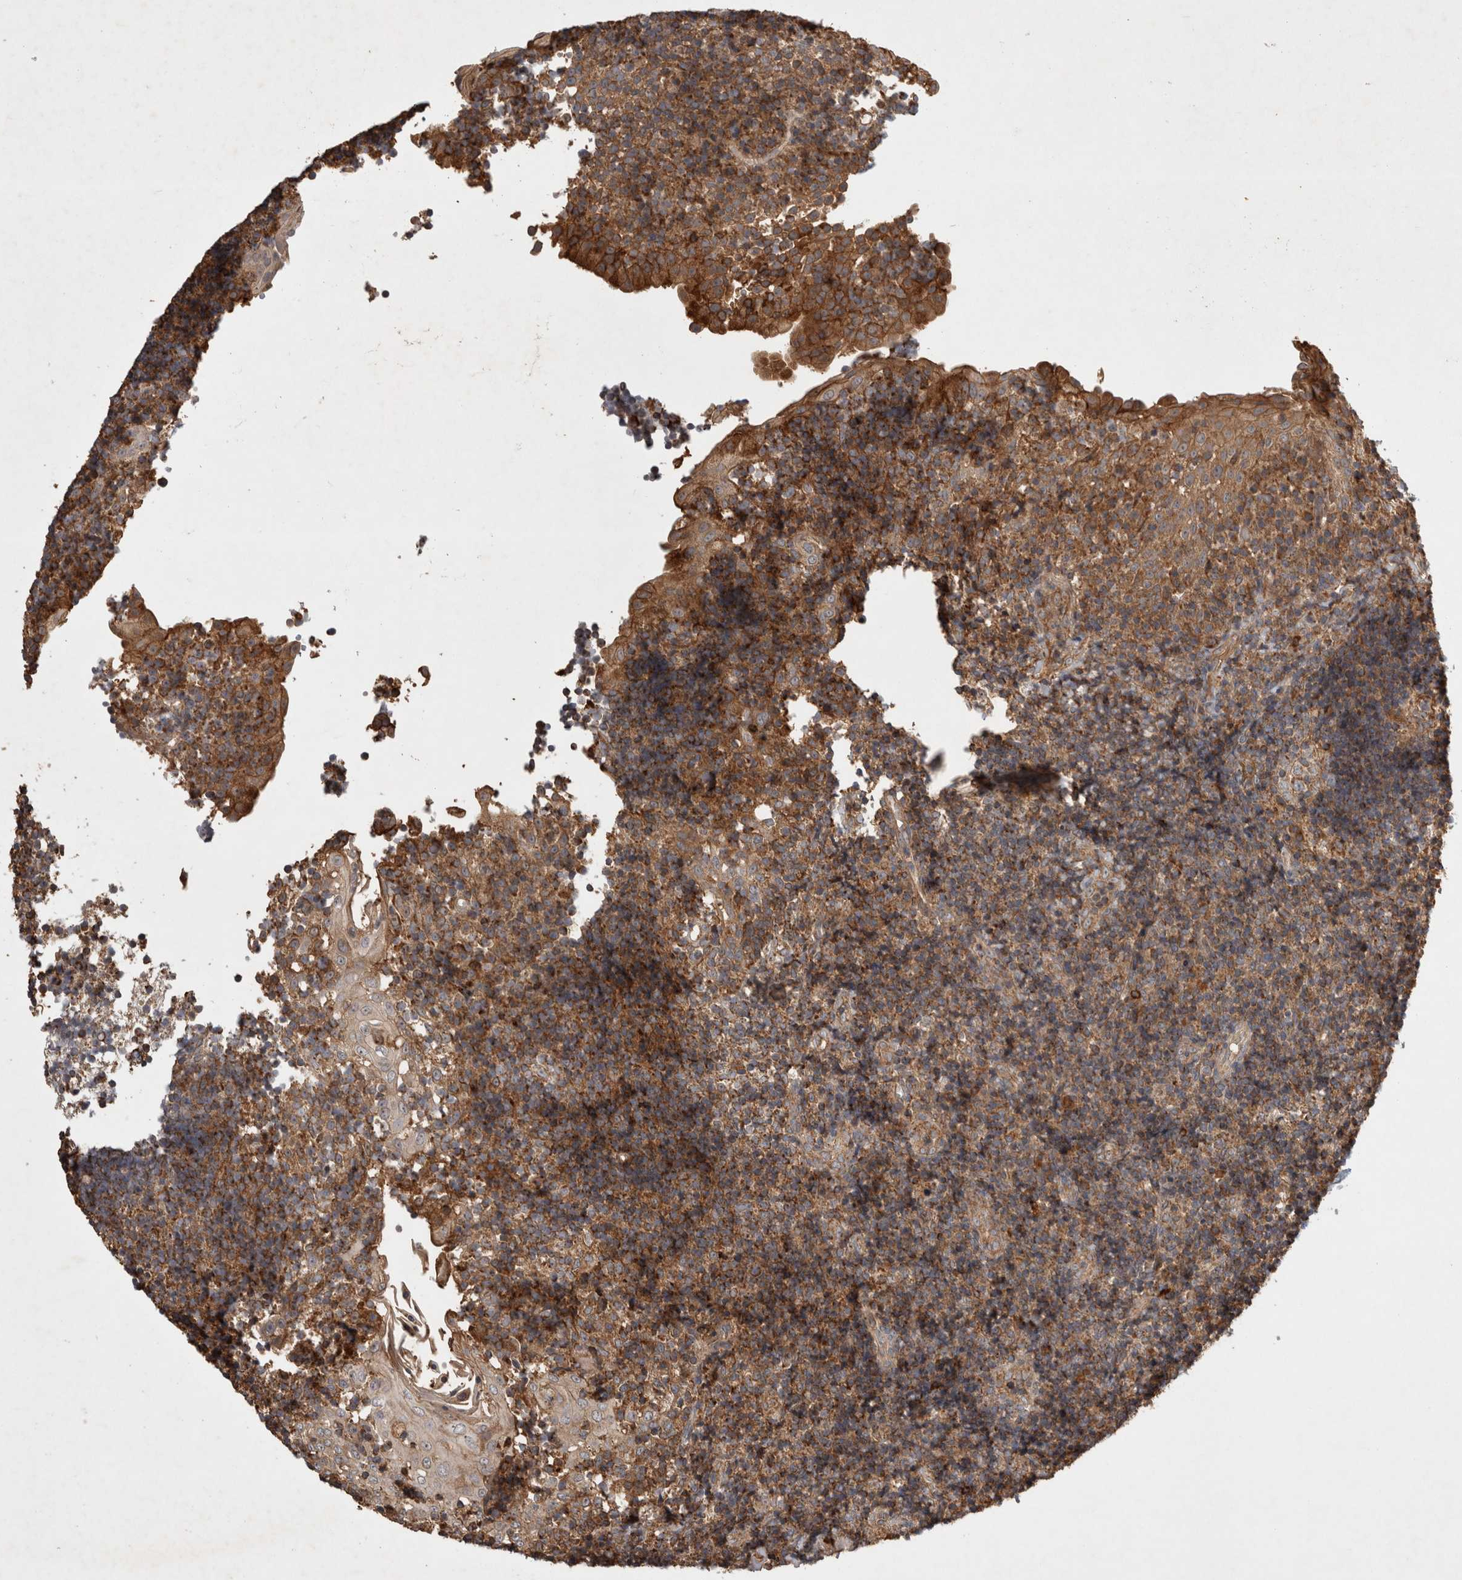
{"staining": {"intensity": "moderate", "quantity": ">75%", "location": "cytoplasmic/membranous"}, "tissue": "tonsil", "cell_type": "Germinal center cells", "image_type": "normal", "snomed": [{"axis": "morphology", "description": "Normal tissue, NOS"}, {"axis": "topography", "description": "Tonsil"}], "caption": "Unremarkable tonsil was stained to show a protein in brown. There is medium levels of moderate cytoplasmic/membranous positivity in about >75% of germinal center cells. (Brightfield microscopy of DAB IHC at high magnification).", "gene": "SERAC1", "patient": {"sex": "female", "age": 40}}